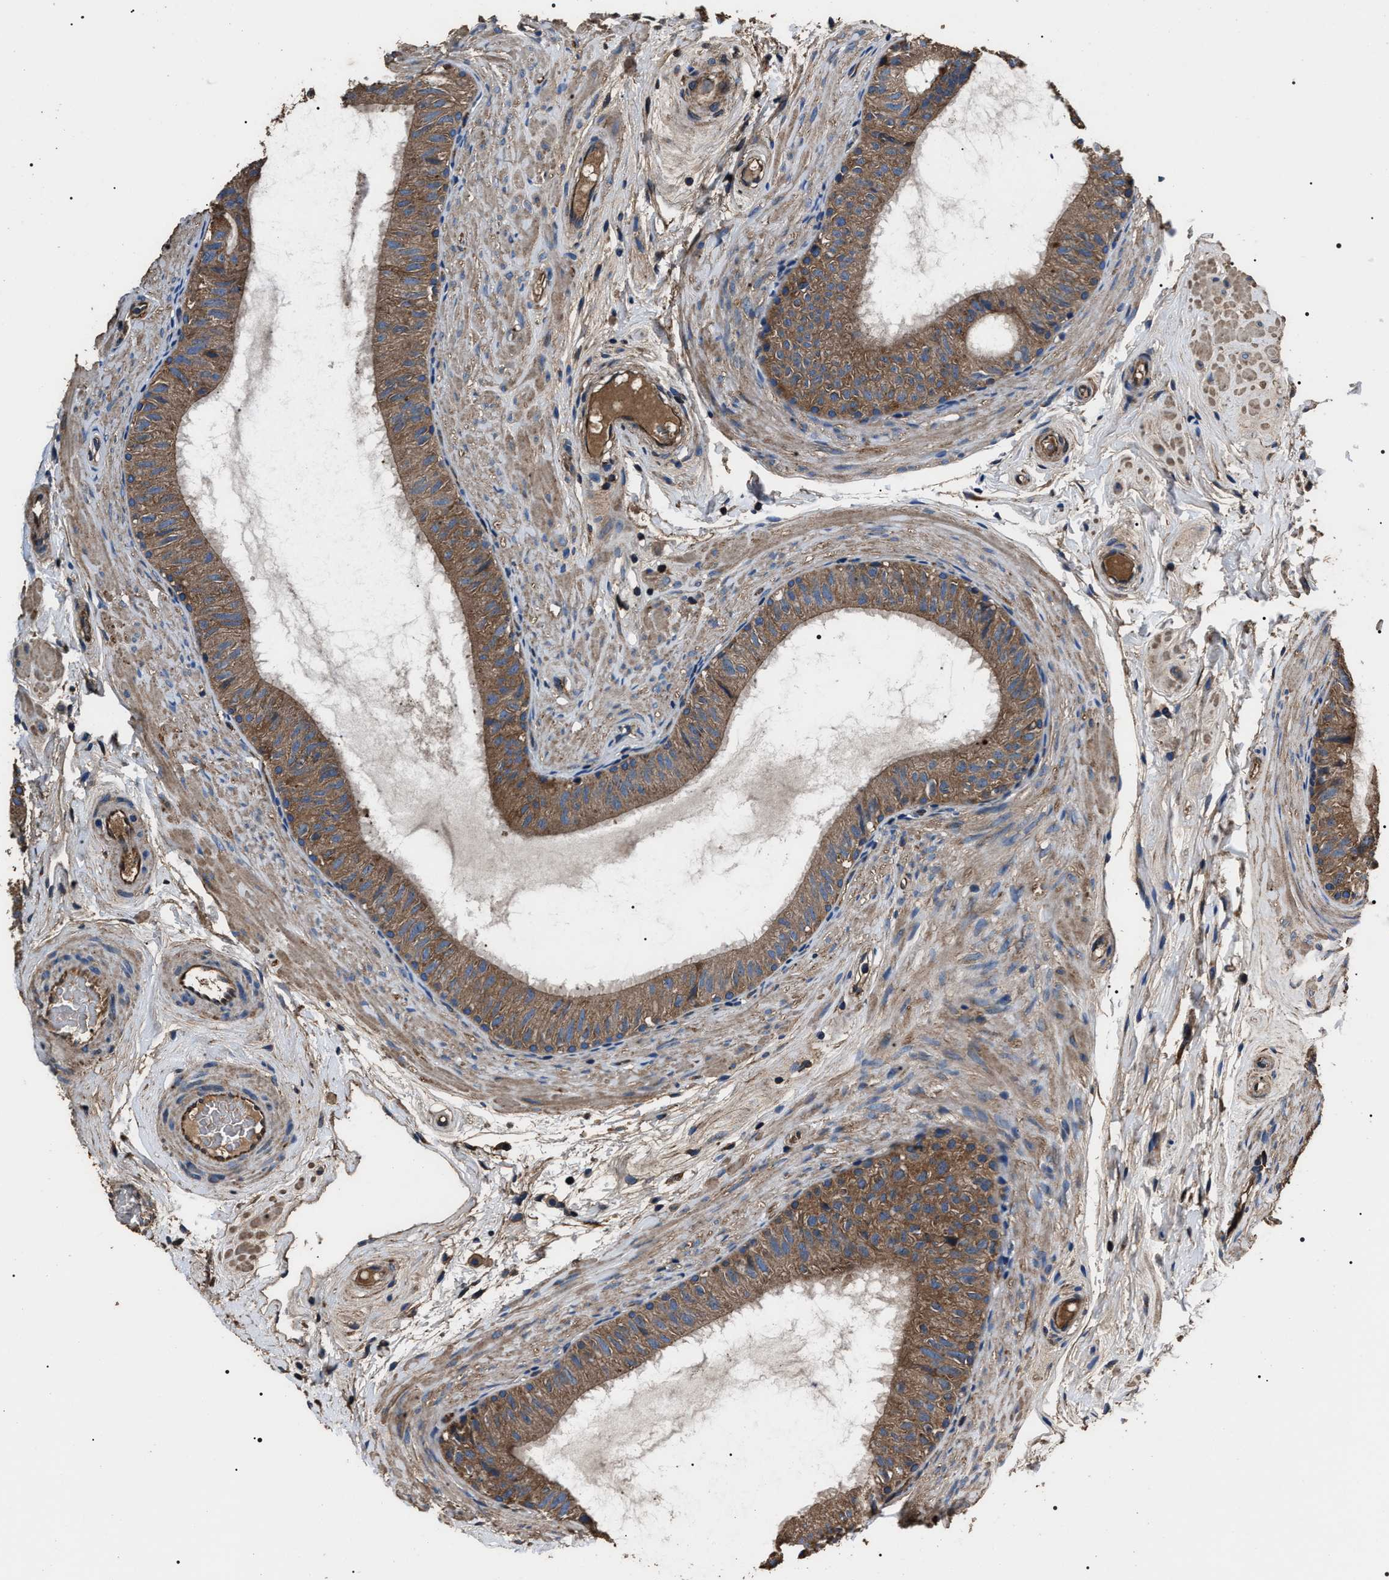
{"staining": {"intensity": "strong", "quantity": "25%-75%", "location": "cytoplasmic/membranous"}, "tissue": "epididymis", "cell_type": "Glandular cells", "image_type": "normal", "snomed": [{"axis": "morphology", "description": "Normal tissue, NOS"}, {"axis": "topography", "description": "Epididymis"}], "caption": "IHC photomicrograph of benign epididymis: epididymis stained using IHC demonstrates high levels of strong protein expression localized specifically in the cytoplasmic/membranous of glandular cells, appearing as a cytoplasmic/membranous brown color.", "gene": "HSCB", "patient": {"sex": "male", "age": 34}}